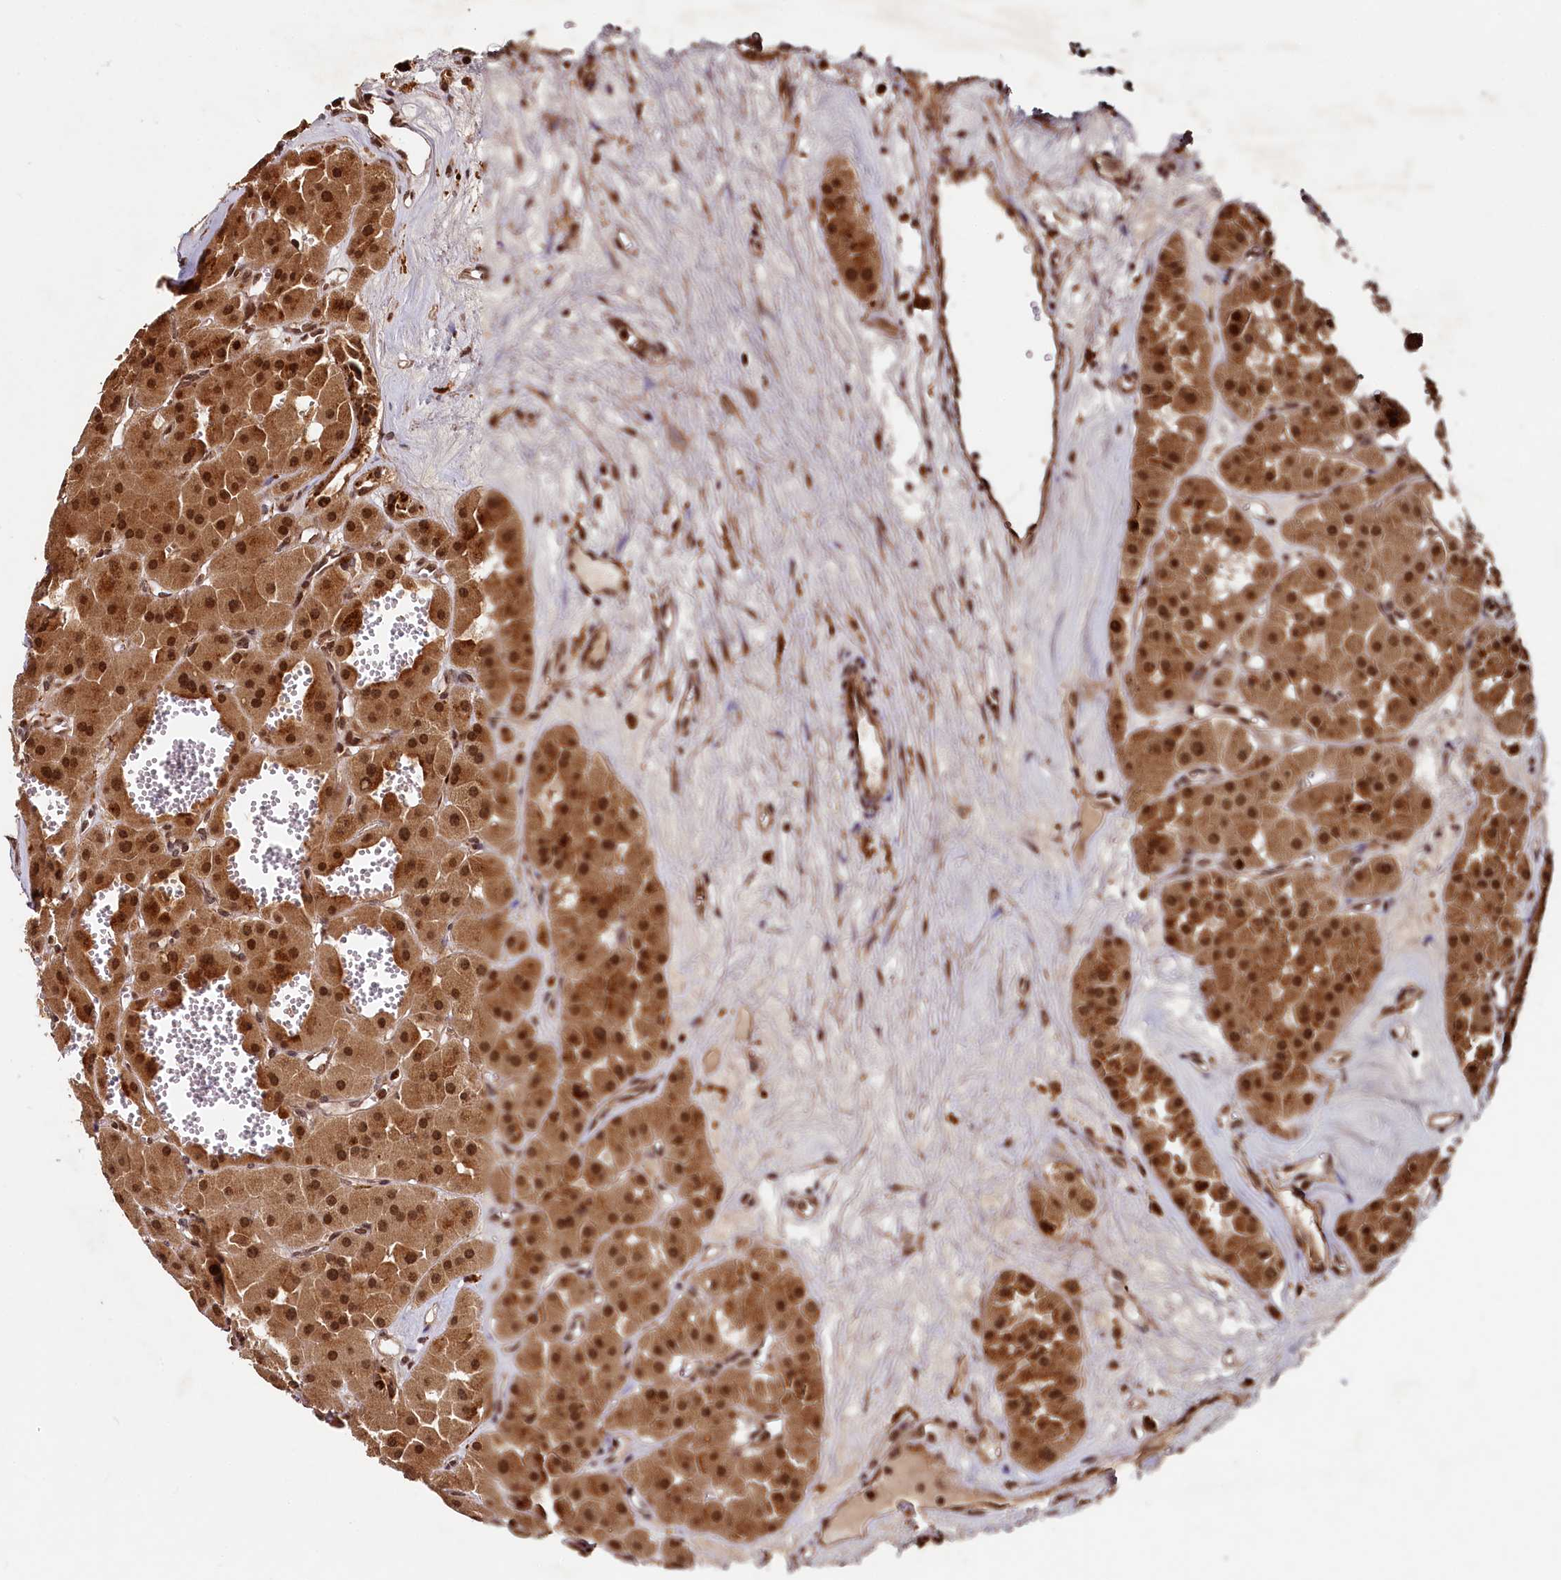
{"staining": {"intensity": "strong", "quantity": ">75%", "location": "cytoplasmic/membranous,nuclear"}, "tissue": "renal cancer", "cell_type": "Tumor cells", "image_type": "cancer", "snomed": [{"axis": "morphology", "description": "Carcinoma, NOS"}, {"axis": "topography", "description": "Kidney"}], "caption": "Renal cancer (carcinoma) stained with a brown dye demonstrates strong cytoplasmic/membranous and nuclear positive positivity in about >75% of tumor cells.", "gene": "TRIM23", "patient": {"sex": "female", "age": 75}}